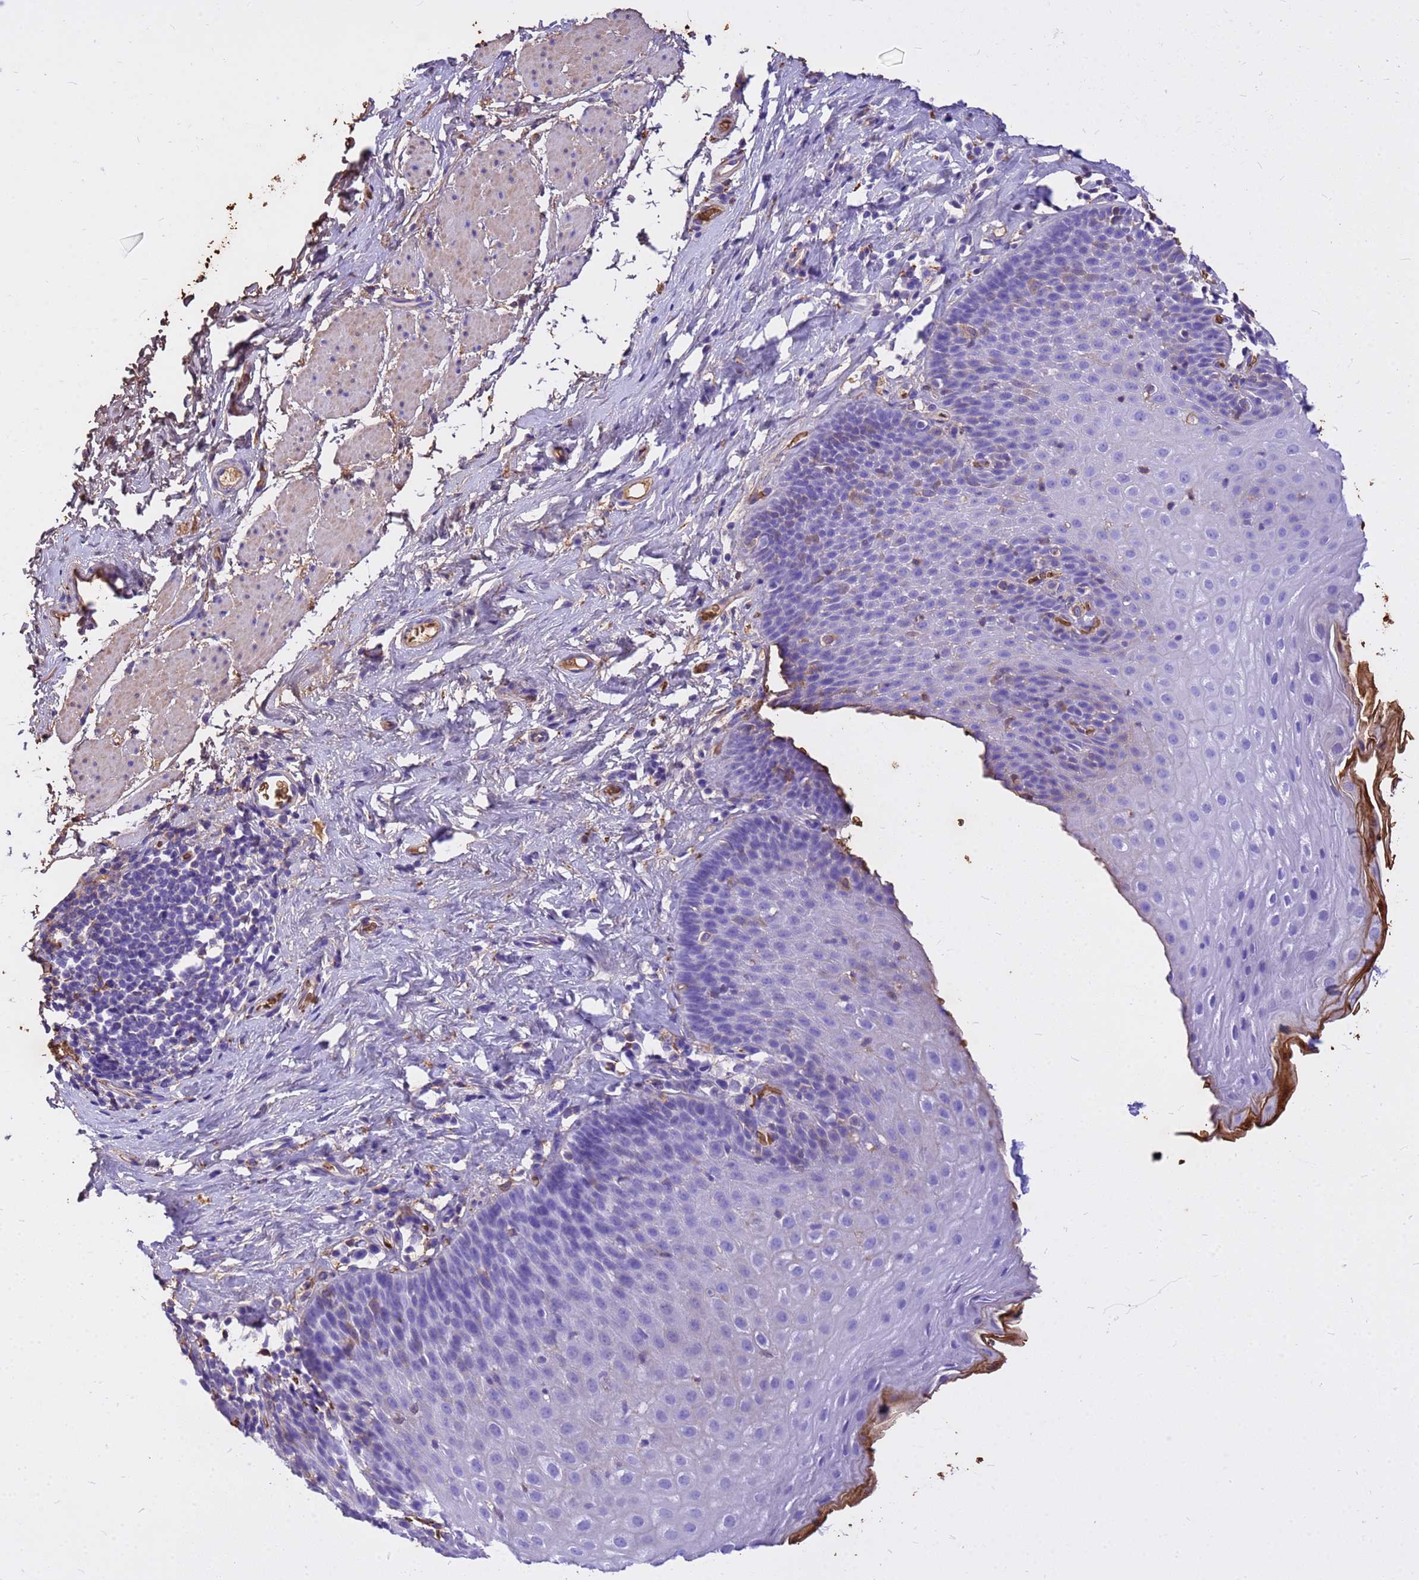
{"staining": {"intensity": "moderate", "quantity": "25%-75%", "location": "cytoplasmic/membranous"}, "tissue": "esophagus", "cell_type": "Squamous epithelial cells", "image_type": "normal", "snomed": [{"axis": "morphology", "description": "Normal tissue, NOS"}, {"axis": "topography", "description": "Esophagus"}], "caption": "IHC micrograph of unremarkable esophagus: human esophagus stained using immunohistochemistry reveals medium levels of moderate protein expression localized specifically in the cytoplasmic/membranous of squamous epithelial cells, appearing as a cytoplasmic/membranous brown color.", "gene": "HBA1", "patient": {"sex": "female", "age": 61}}